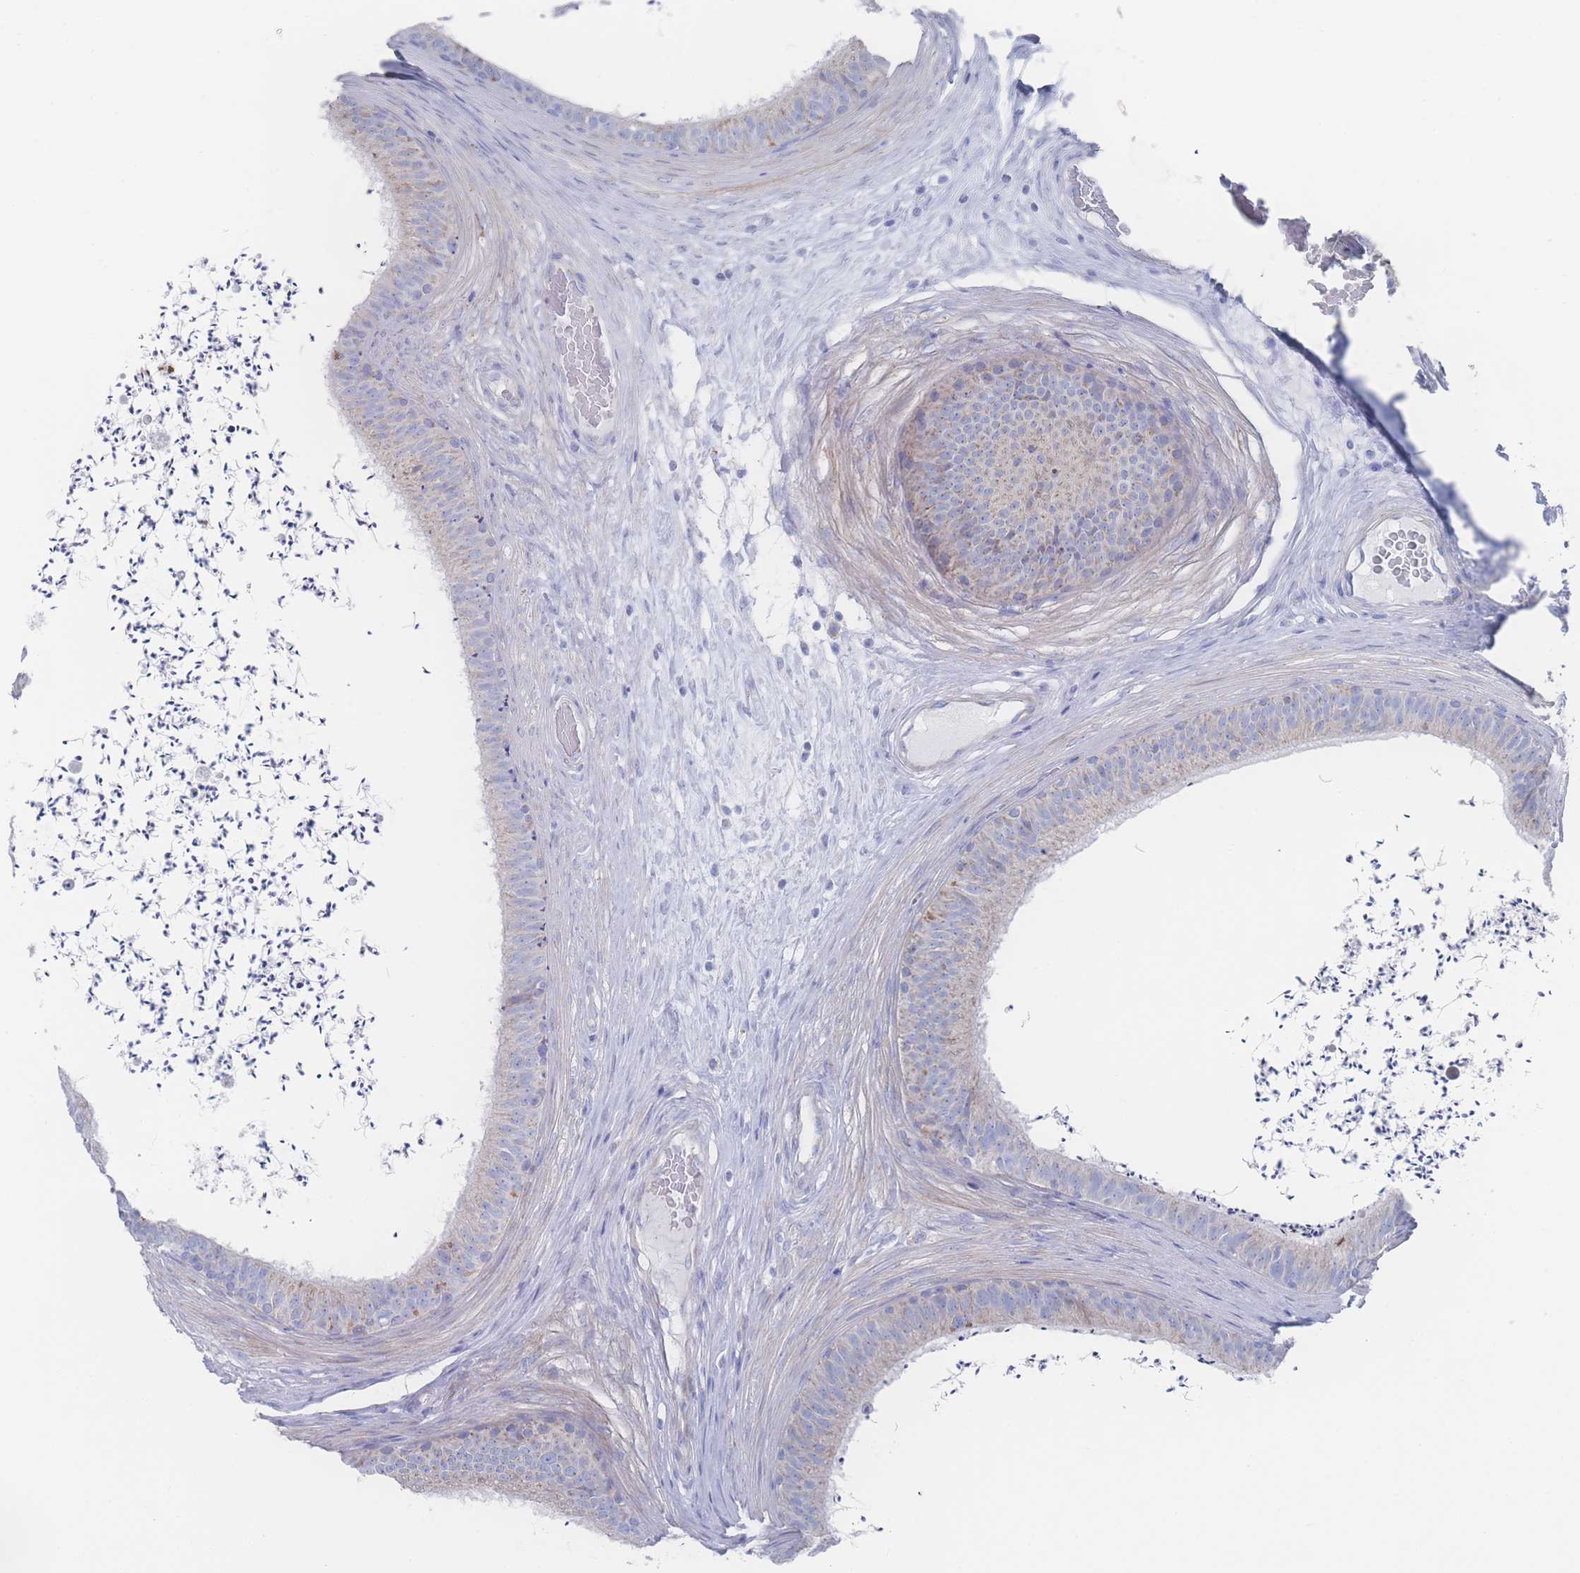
{"staining": {"intensity": "moderate", "quantity": "25%-75%", "location": "cytoplasmic/membranous"}, "tissue": "epididymis", "cell_type": "Glandular cells", "image_type": "normal", "snomed": [{"axis": "morphology", "description": "Normal tissue, NOS"}, {"axis": "topography", "description": "Testis"}, {"axis": "topography", "description": "Epididymis"}], "caption": "DAB (3,3'-diaminobenzidine) immunohistochemical staining of normal human epididymis reveals moderate cytoplasmic/membranous protein expression in about 25%-75% of glandular cells.", "gene": "SNPH", "patient": {"sex": "male", "age": 41}}